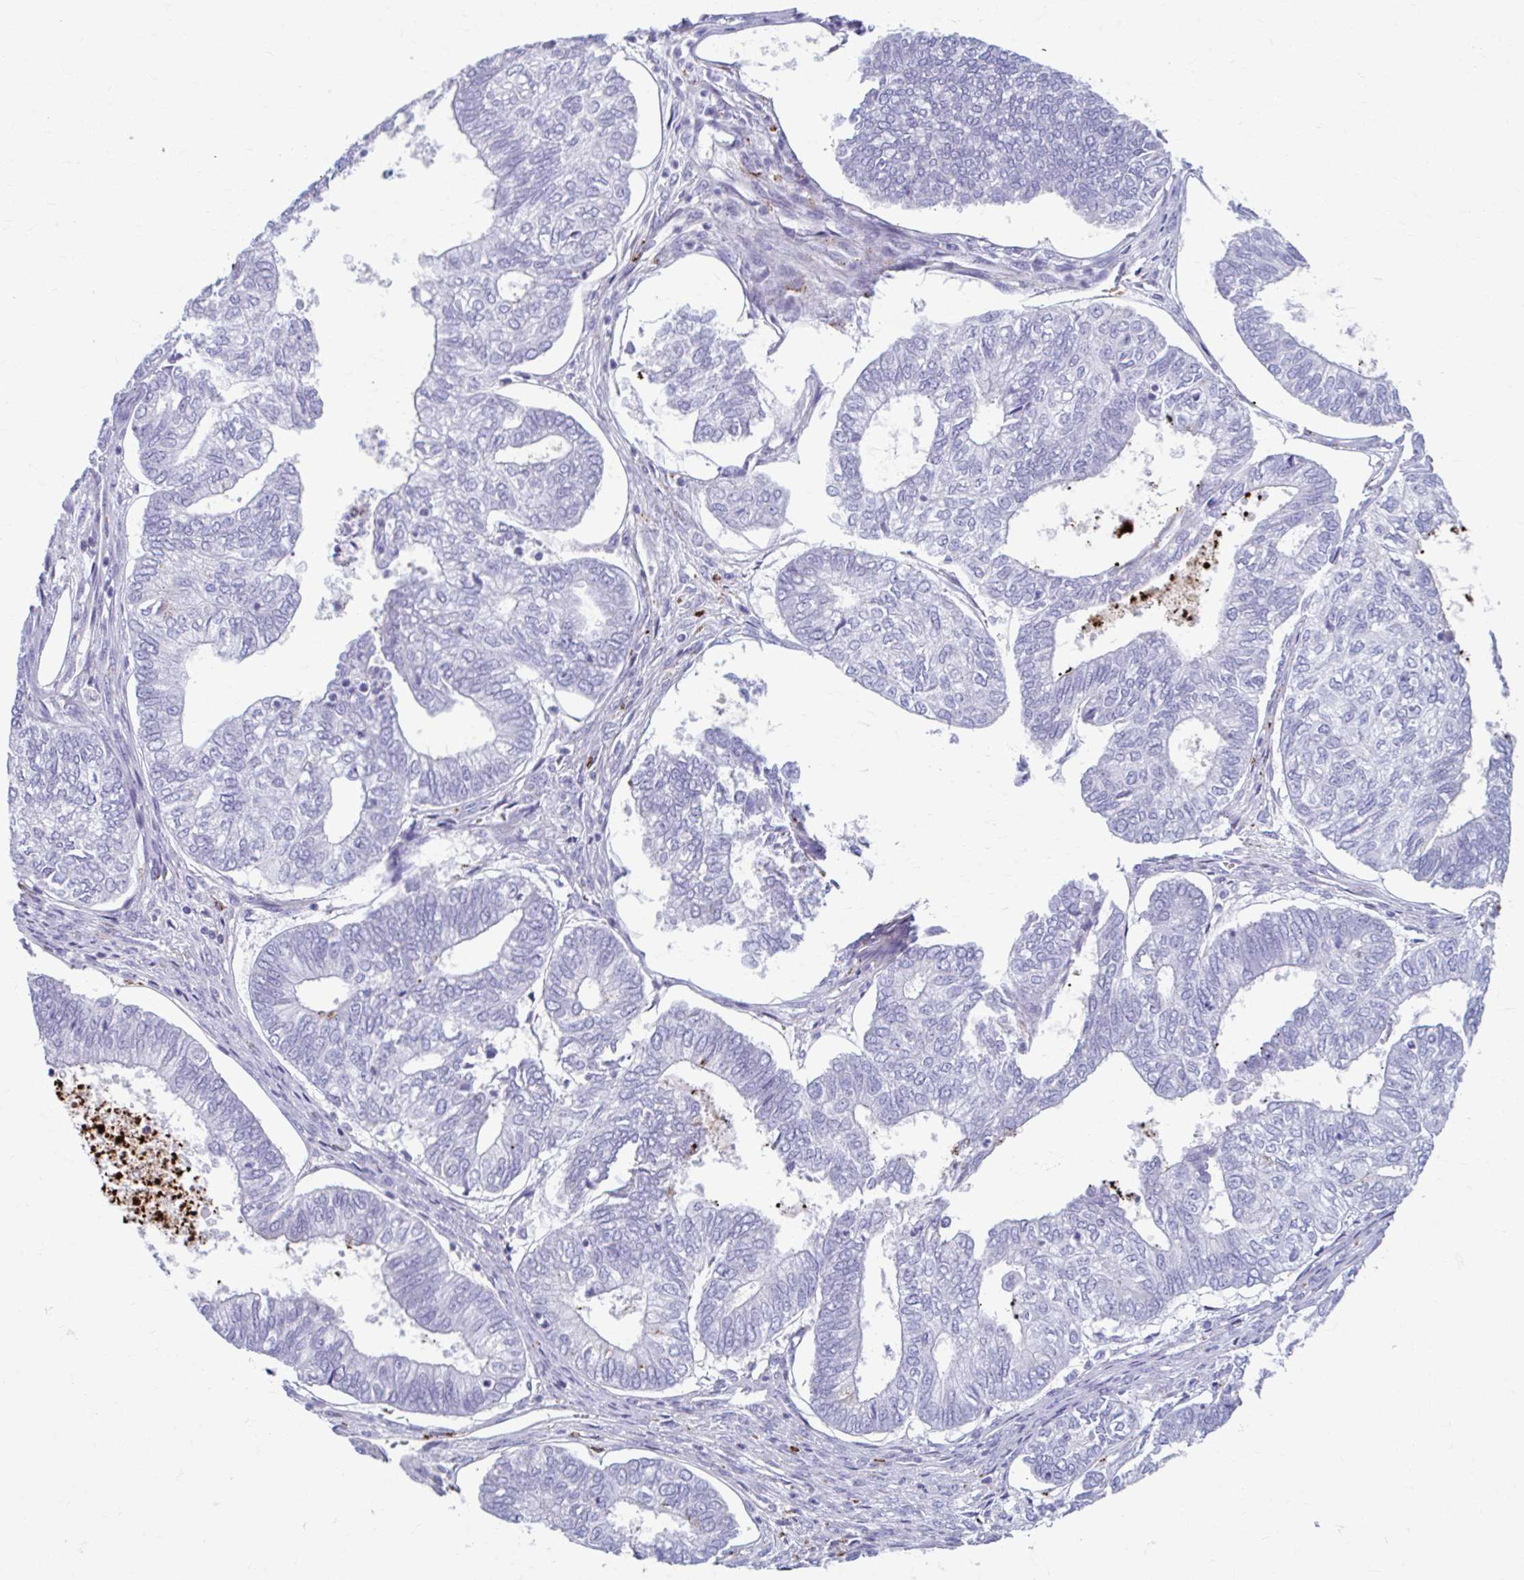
{"staining": {"intensity": "negative", "quantity": "none", "location": "none"}, "tissue": "ovarian cancer", "cell_type": "Tumor cells", "image_type": "cancer", "snomed": [{"axis": "morphology", "description": "Carcinoma, endometroid"}, {"axis": "topography", "description": "Ovary"}], "caption": "Immunohistochemistry image of human endometroid carcinoma (ovarian) stained for a protein (brown), which displays no positivity in tumor cells.", "gene": "C12orf71", "patient": {"sex": "female", "age": 64}}